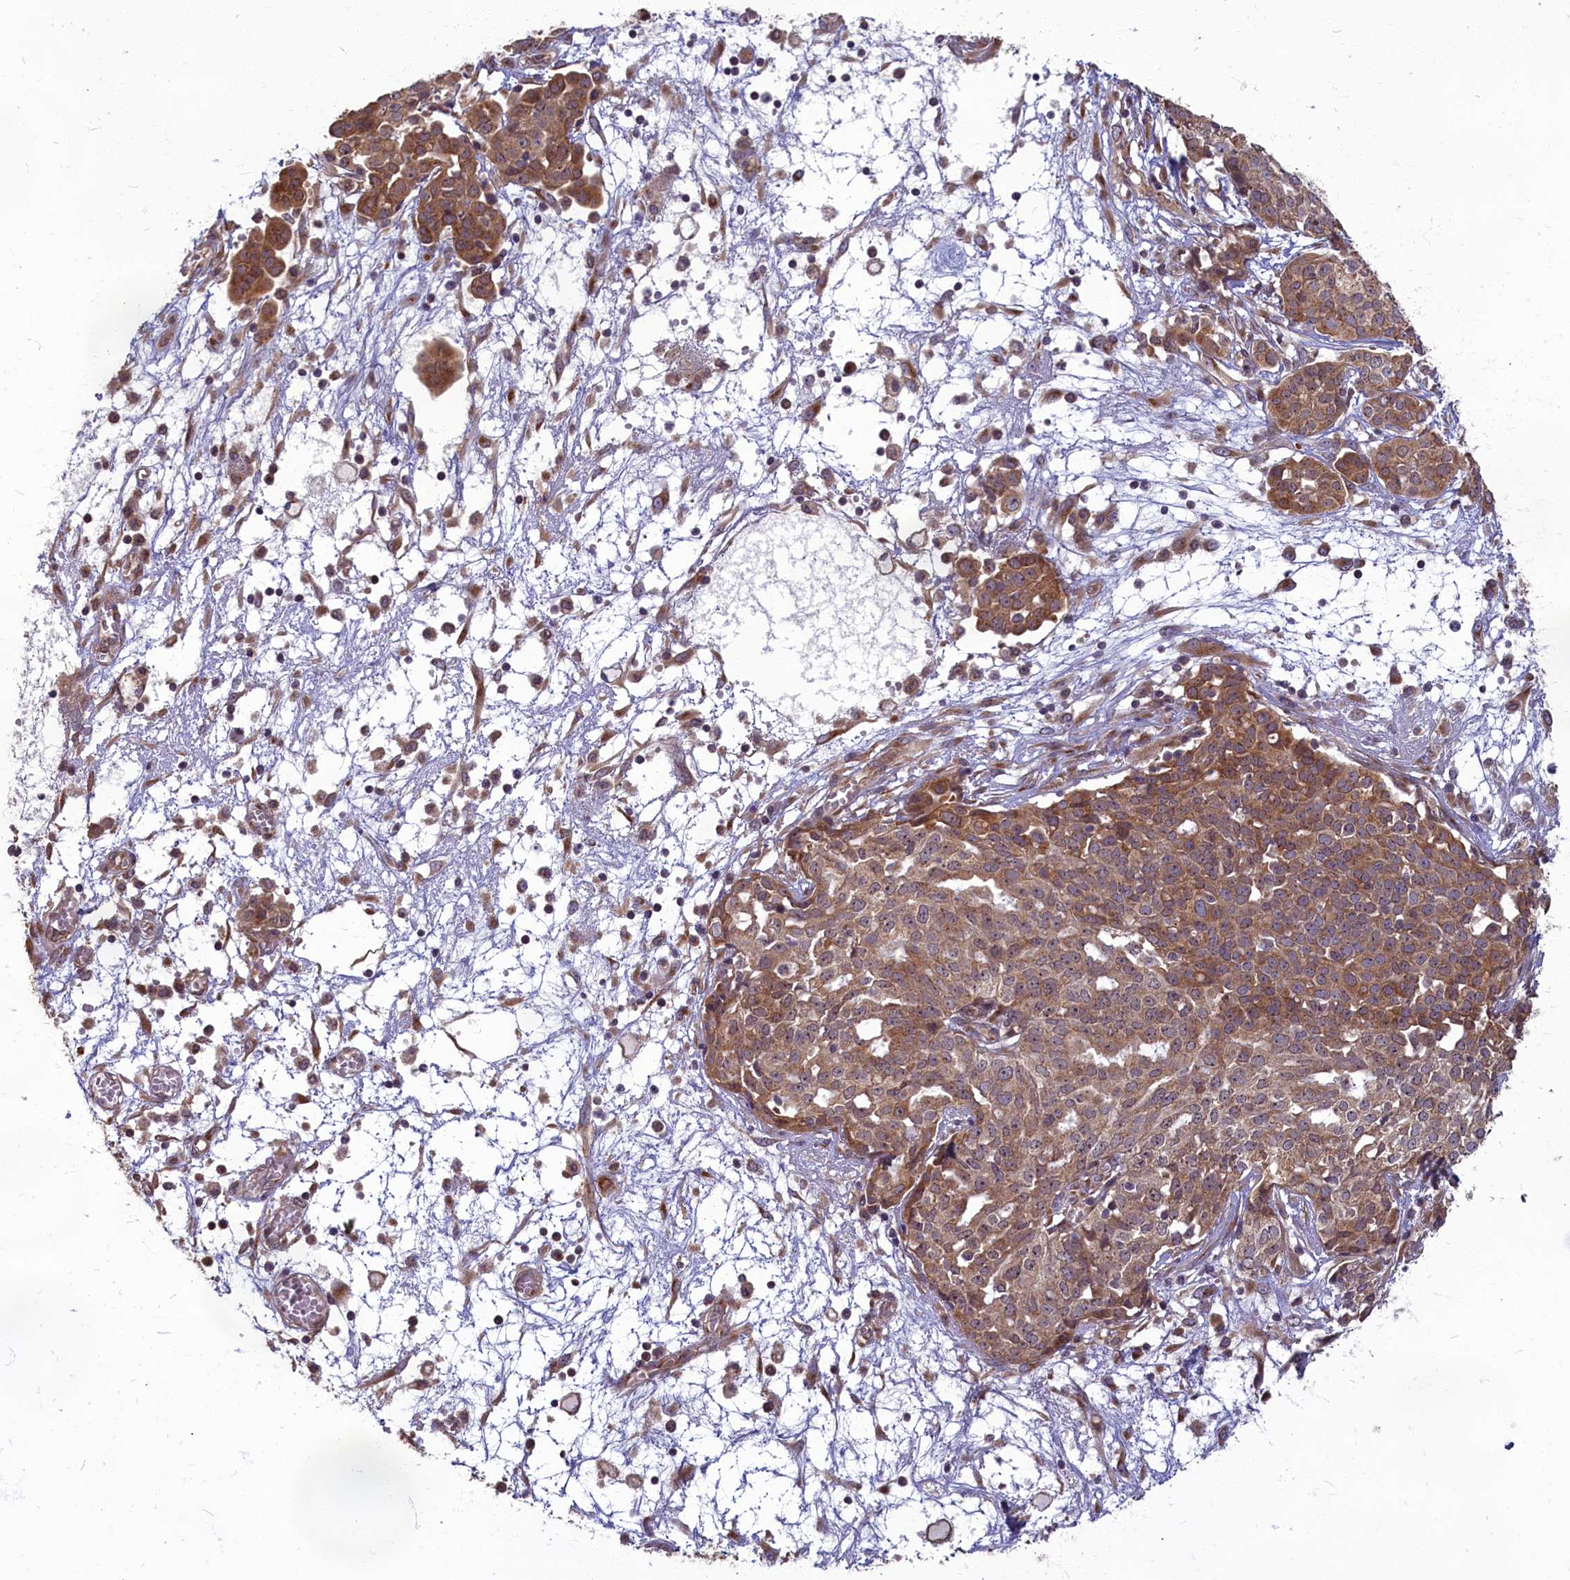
{"staining": {"intensity": "moderate", "quantity": ">75%", "location": "cytoplasmic/membranous"}, "tissue": "ovarian cancer", "cell_type": "Tumor cells", "image_type": "cancer", "snomed": [{"axis": "morphology", "description": "Cystadenocarcinoma, serous, NOS"}, {"axis": "topography", "description": "Soft tissue"}, {"axis": "topography", "description": "Ovary"}], "caption": "DAB (3,3'-diaminobenzidine) immunohistochemical staining of ovarian serous cystadenocarcinoma displays moderate cytoplasmic/membranous protein staining in about >75% of tumor cells.", "gene": "MYCBP", "patient": {"sex": "female", "age": 57}}